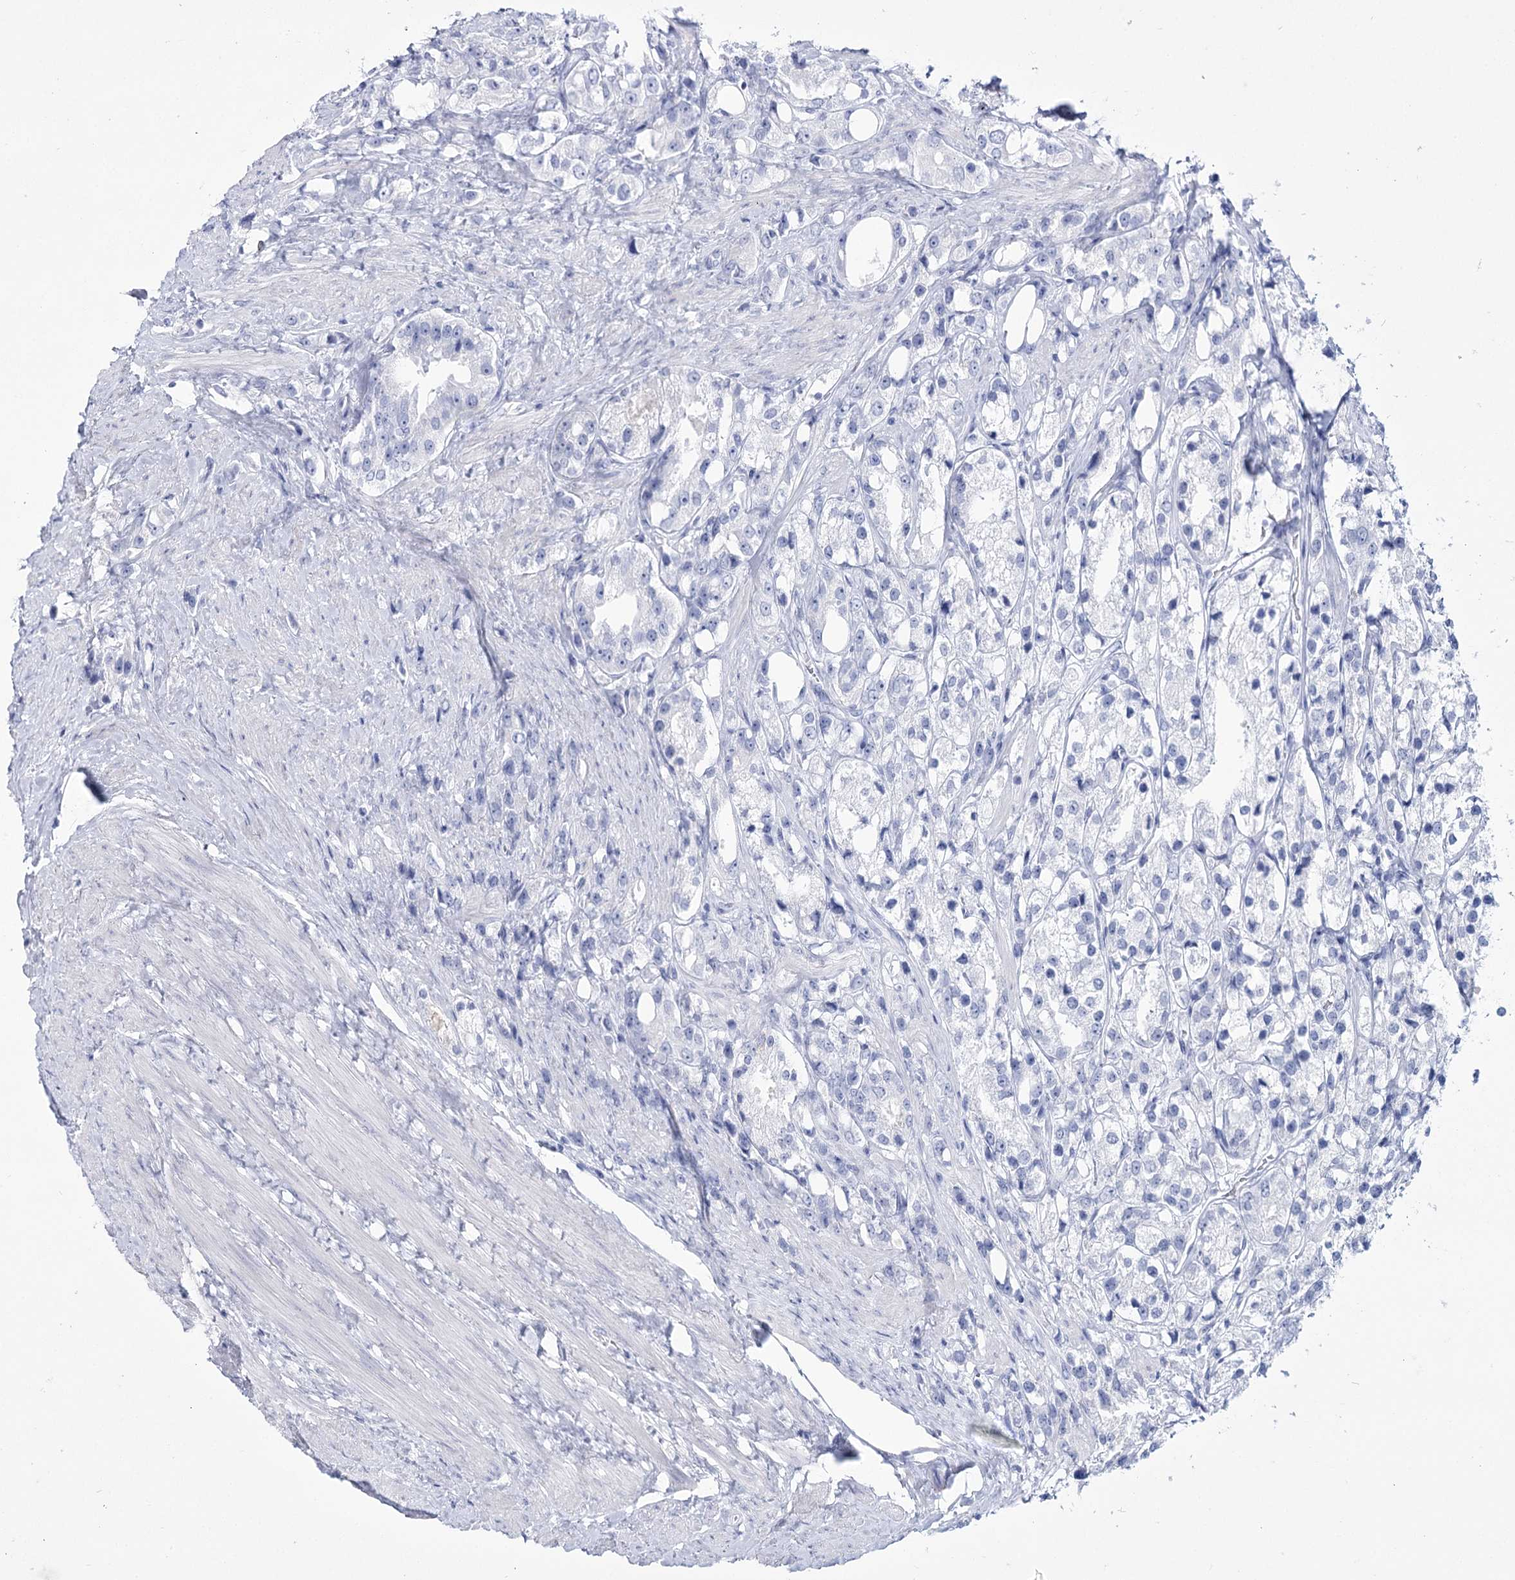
{"staining": {"intensity": "negative", "quantity": "none", "location": "none"}, "tissue": "prostate cancer", "cell_type": "Tumor cells", "image_type": "cancer", "snomed": [{"axis": "morphology", "description": "Adenocarcinoma, NOS"}, {"axis": "topography", "description": "Prostate"}], "caption": "Immunohistochemistry (IHC) micrograph of neoplastic tissue: prostate cancer stained with DAB (3,3'-diaminobenzidine) demonstrates no significant protein expression in tumor cells.", "gene": "RNF186", "patient": {"sex": "male", "age": 79}}